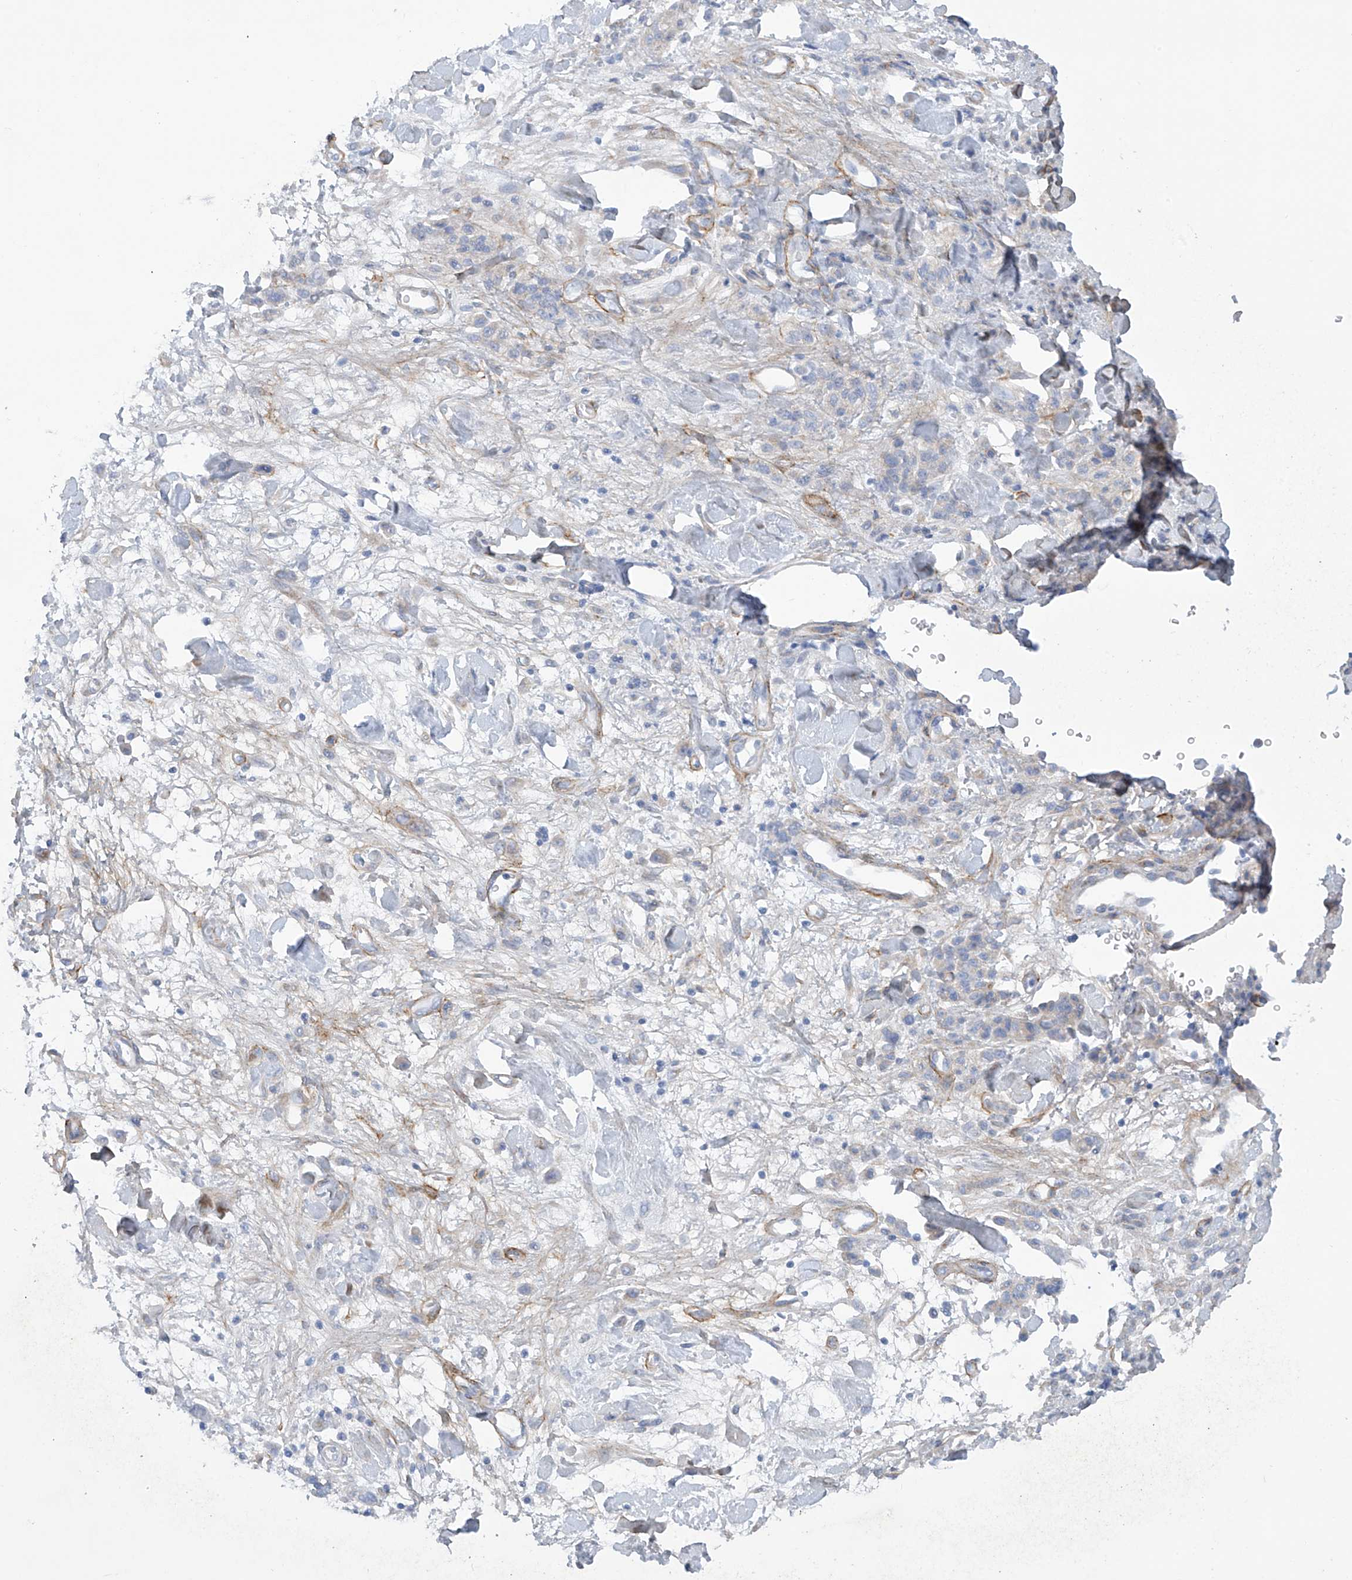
{"staining": {"intensity": "negative", "quantity": "none", "location": "none"}, "tissue": "stomach cancer", "cell_type": "Tumor cells", "image_type": "cancer", "snomed": [{"axis": "morphology", "description": "Normal tissue, NOS"}, {"axis": "morphology", "description": "Adenocarcinoma, NOS"}, {"axis": "topography", "description": "Stomach"}], "caption": "Immunohistochemistry image of human stomach cancer stained for a protein (brown), which exhibits no staining in tumor cells.", "gene": "TRMT2B", "patient": {"sex": "male", "age": 82}}